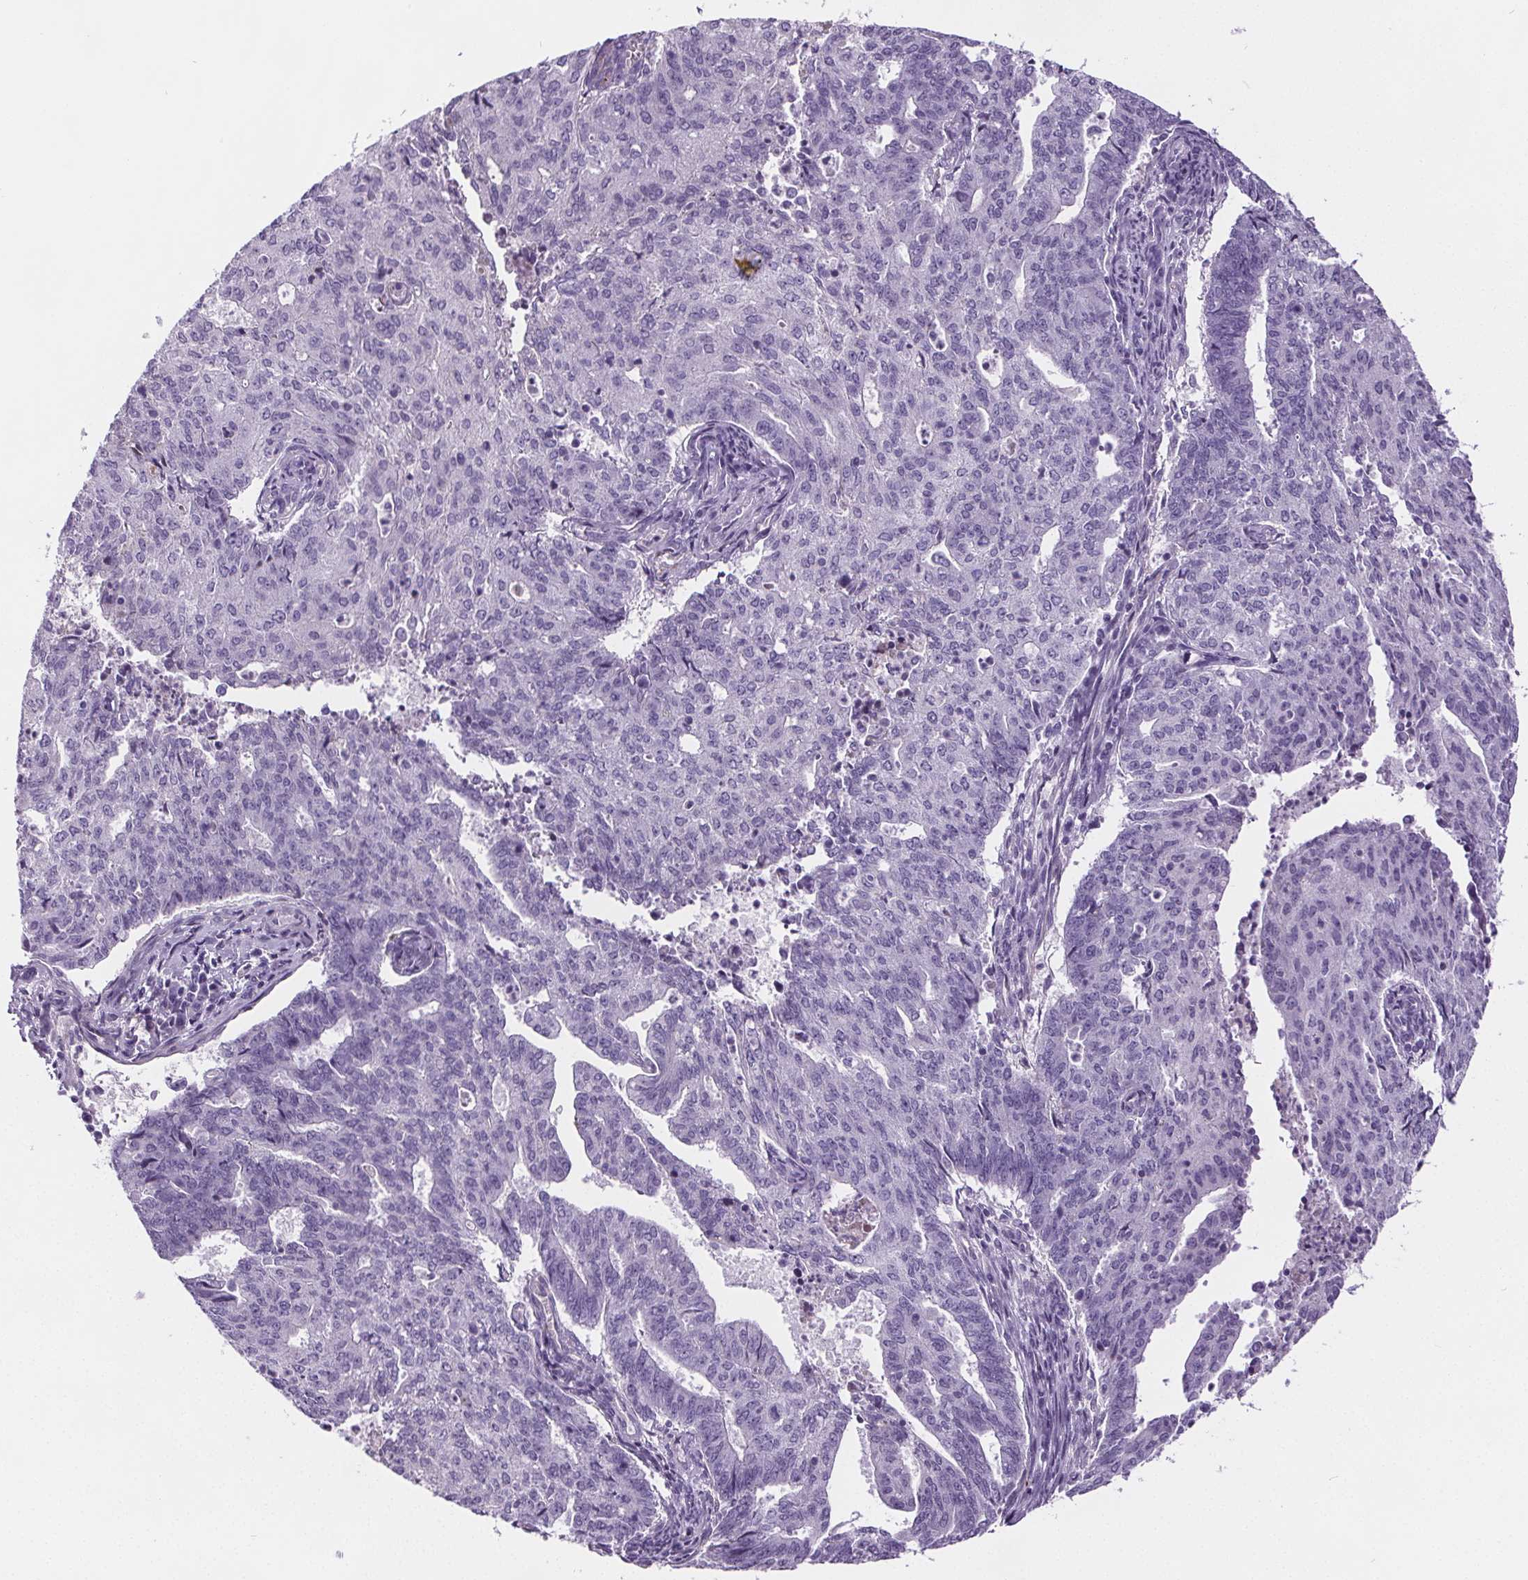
{"staining": {"intensity": "negative", "quantity": "none", "location": "none"}, "tissue": "endometrial cancer", "cell_type": "Tumor cells", "image_type": "cancer", "snomed": [{"axis": "morphology", "description": "Adenocarcinoma, NOS"}, {"axis": "topography", "description": "Endometrium"}], "caption": "Immunohistochemistry histopathology image of neoplastic tissue: human endometrial cancer stained with DAB (3,3'-diaminobenzidine) exhibits no significant protein expression in tumor cells. (DAB (3,3'-diaminobenzidine) immunohistochemistry (IHC), high magnification).", "gene": "CD5L", "patient": {"sex": "female", "age": 82}}